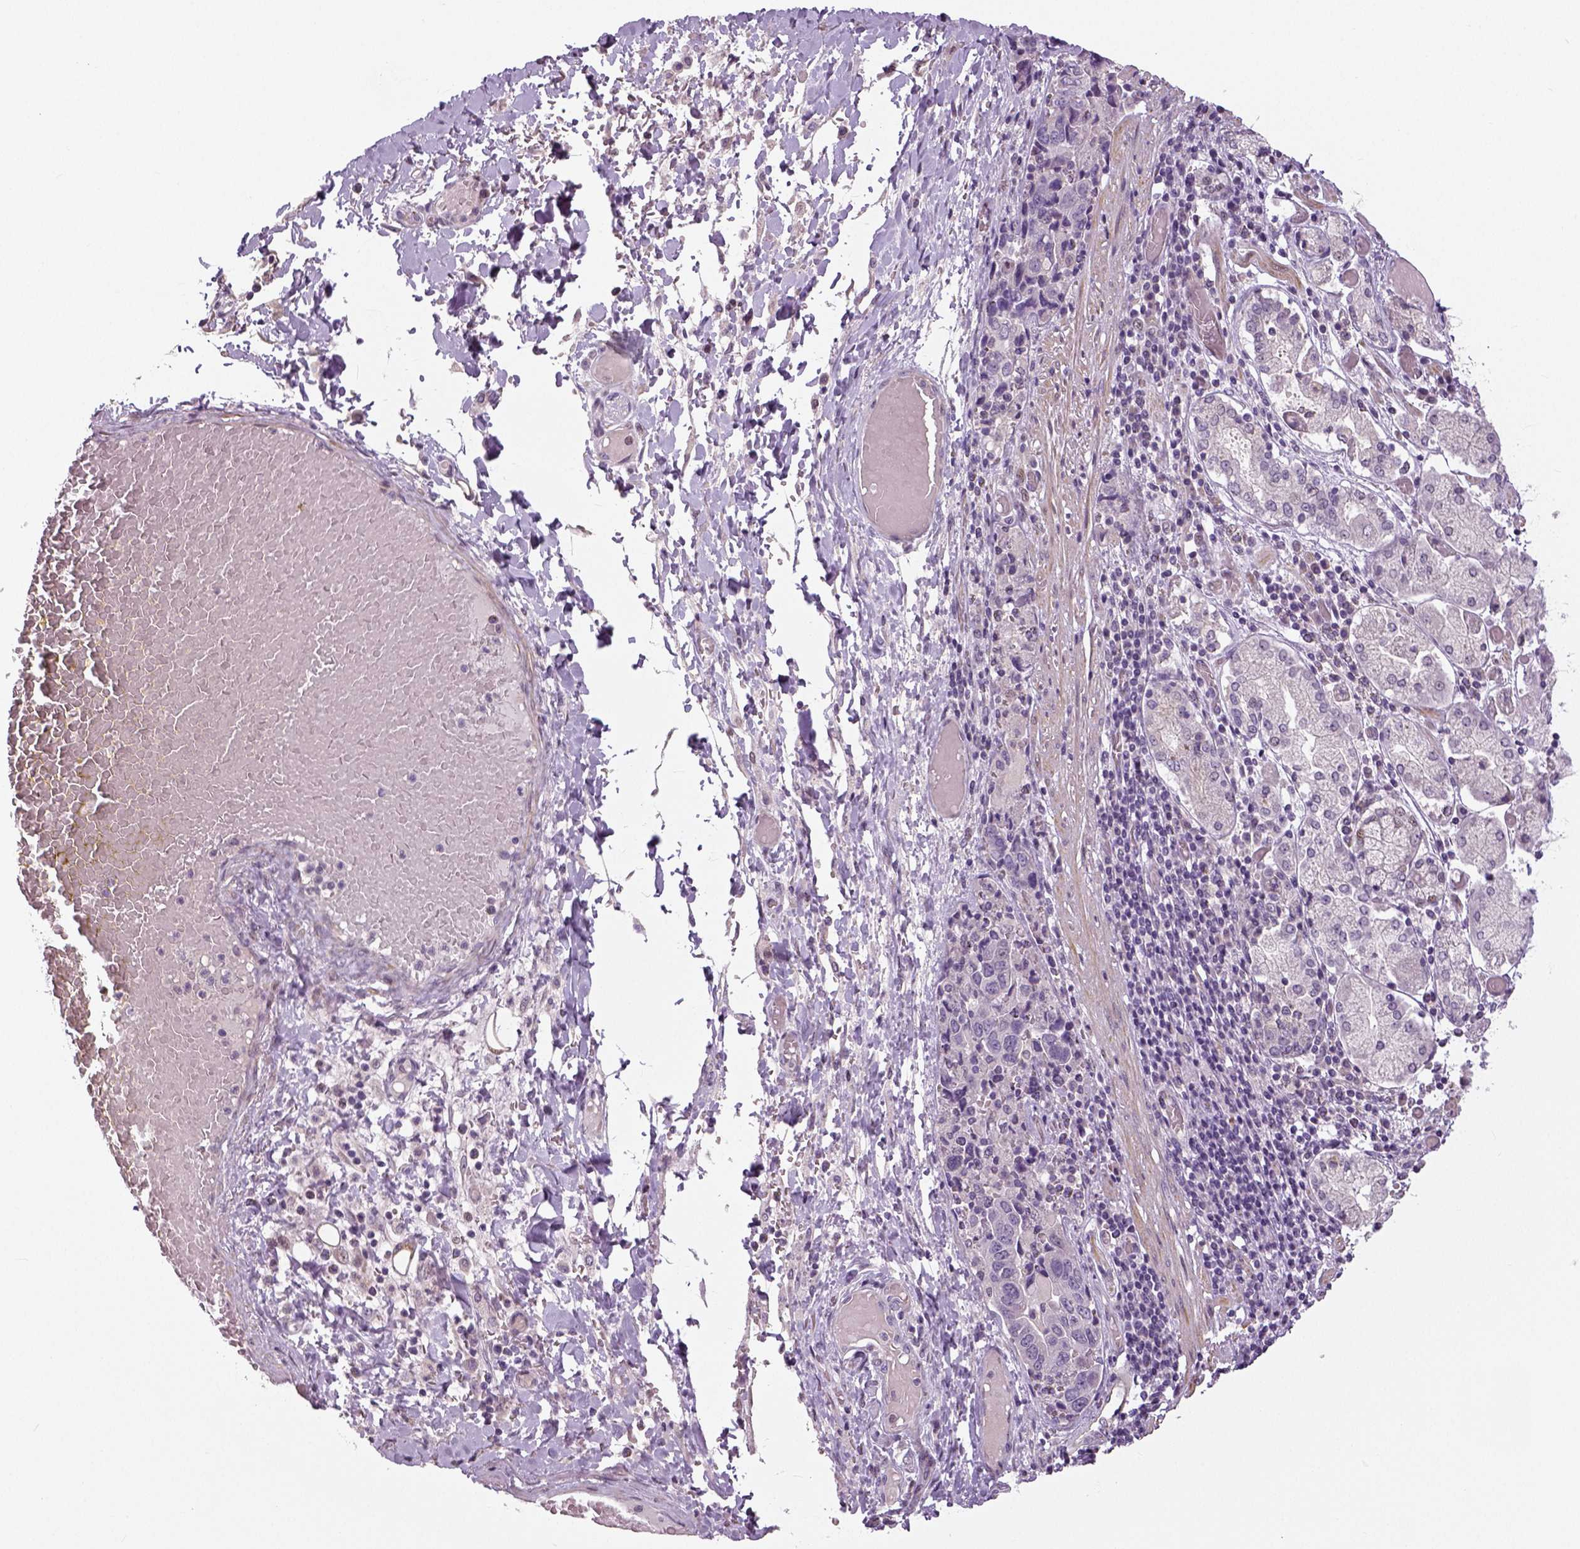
{"staining": {"intensity": "negative", "quantity": "none", "location": "none"}, "tissue": "stomach cancer", "cell_type": "Tumor cells", "image_type": "cancer", "snomed": [{"axis": "morphology", "description": "Adenocarcinoma, NOS"}, {"axis": "topography", "description": "Stomach, upper"}, {"axis": "topography", "description": "Stomach"}], "caption": "Immunohistochemical staining of human stomach cancer (adenocarcinoma) displays no significant staining in tumor cells.", "gene": "NECAB1", "patient": {"sex": "male", "age": 62}}